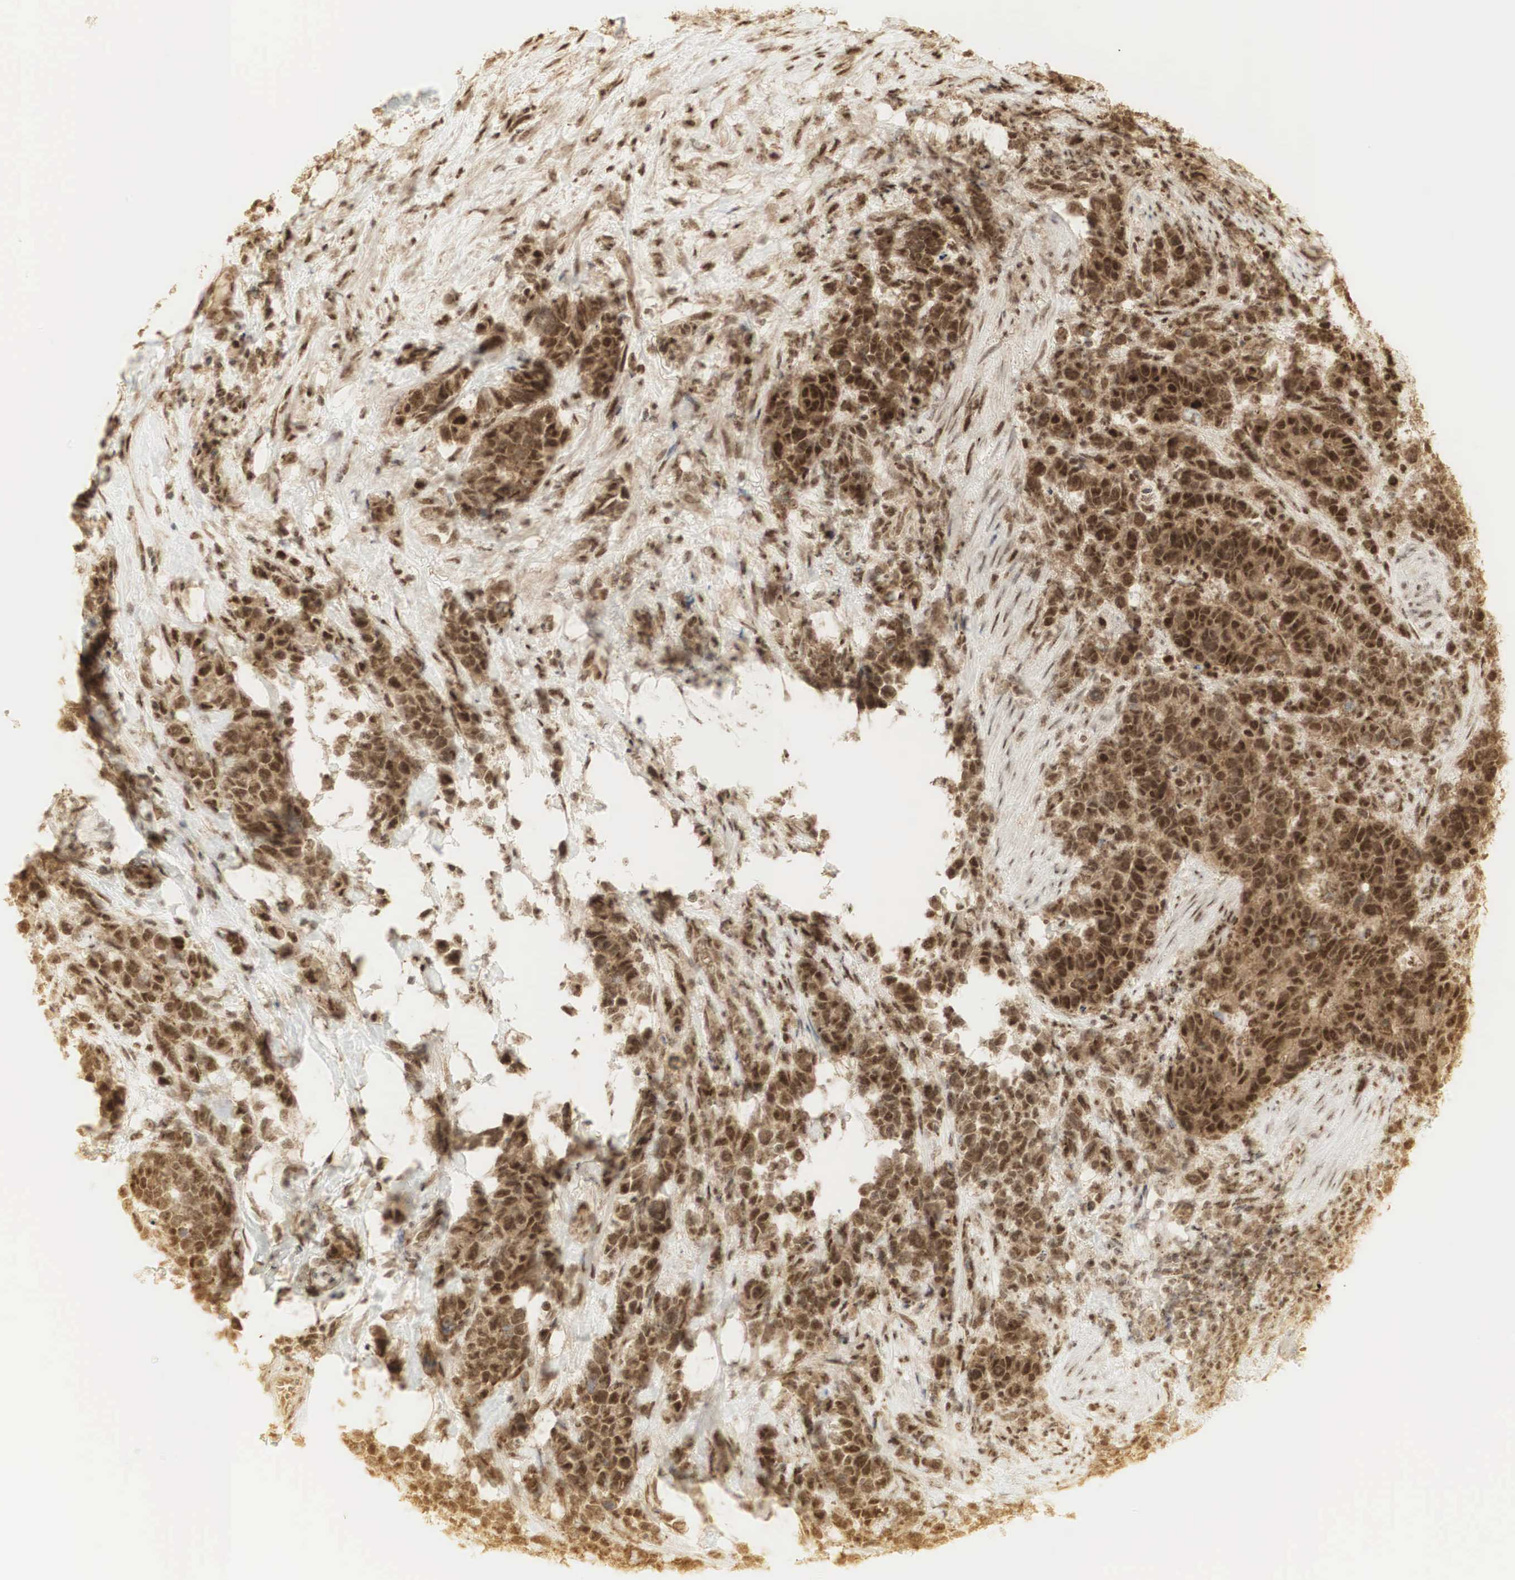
{"staining": {"intensity": "strong", "quantity": ">75%", "location": "cytoplasmic/membranous,nuclear"}, "tissue": "stomach cancer", "cell_type": "Tumor cells", "image_type": "cancer", "snomed": [{"axis": "morphology", "description": "Adenocarcinoma, NOS"}, {"axis": "topography", "description": "Stomach, upper"}], "caption": "Adenocarcinoma (stomach) stained with IHC exhibits strong cytoplasmic/membranous and nuclear staining in about >75% of tumor cells.", "gene": "RNF113A", "patient": {"sex": "male", "age": 71}}